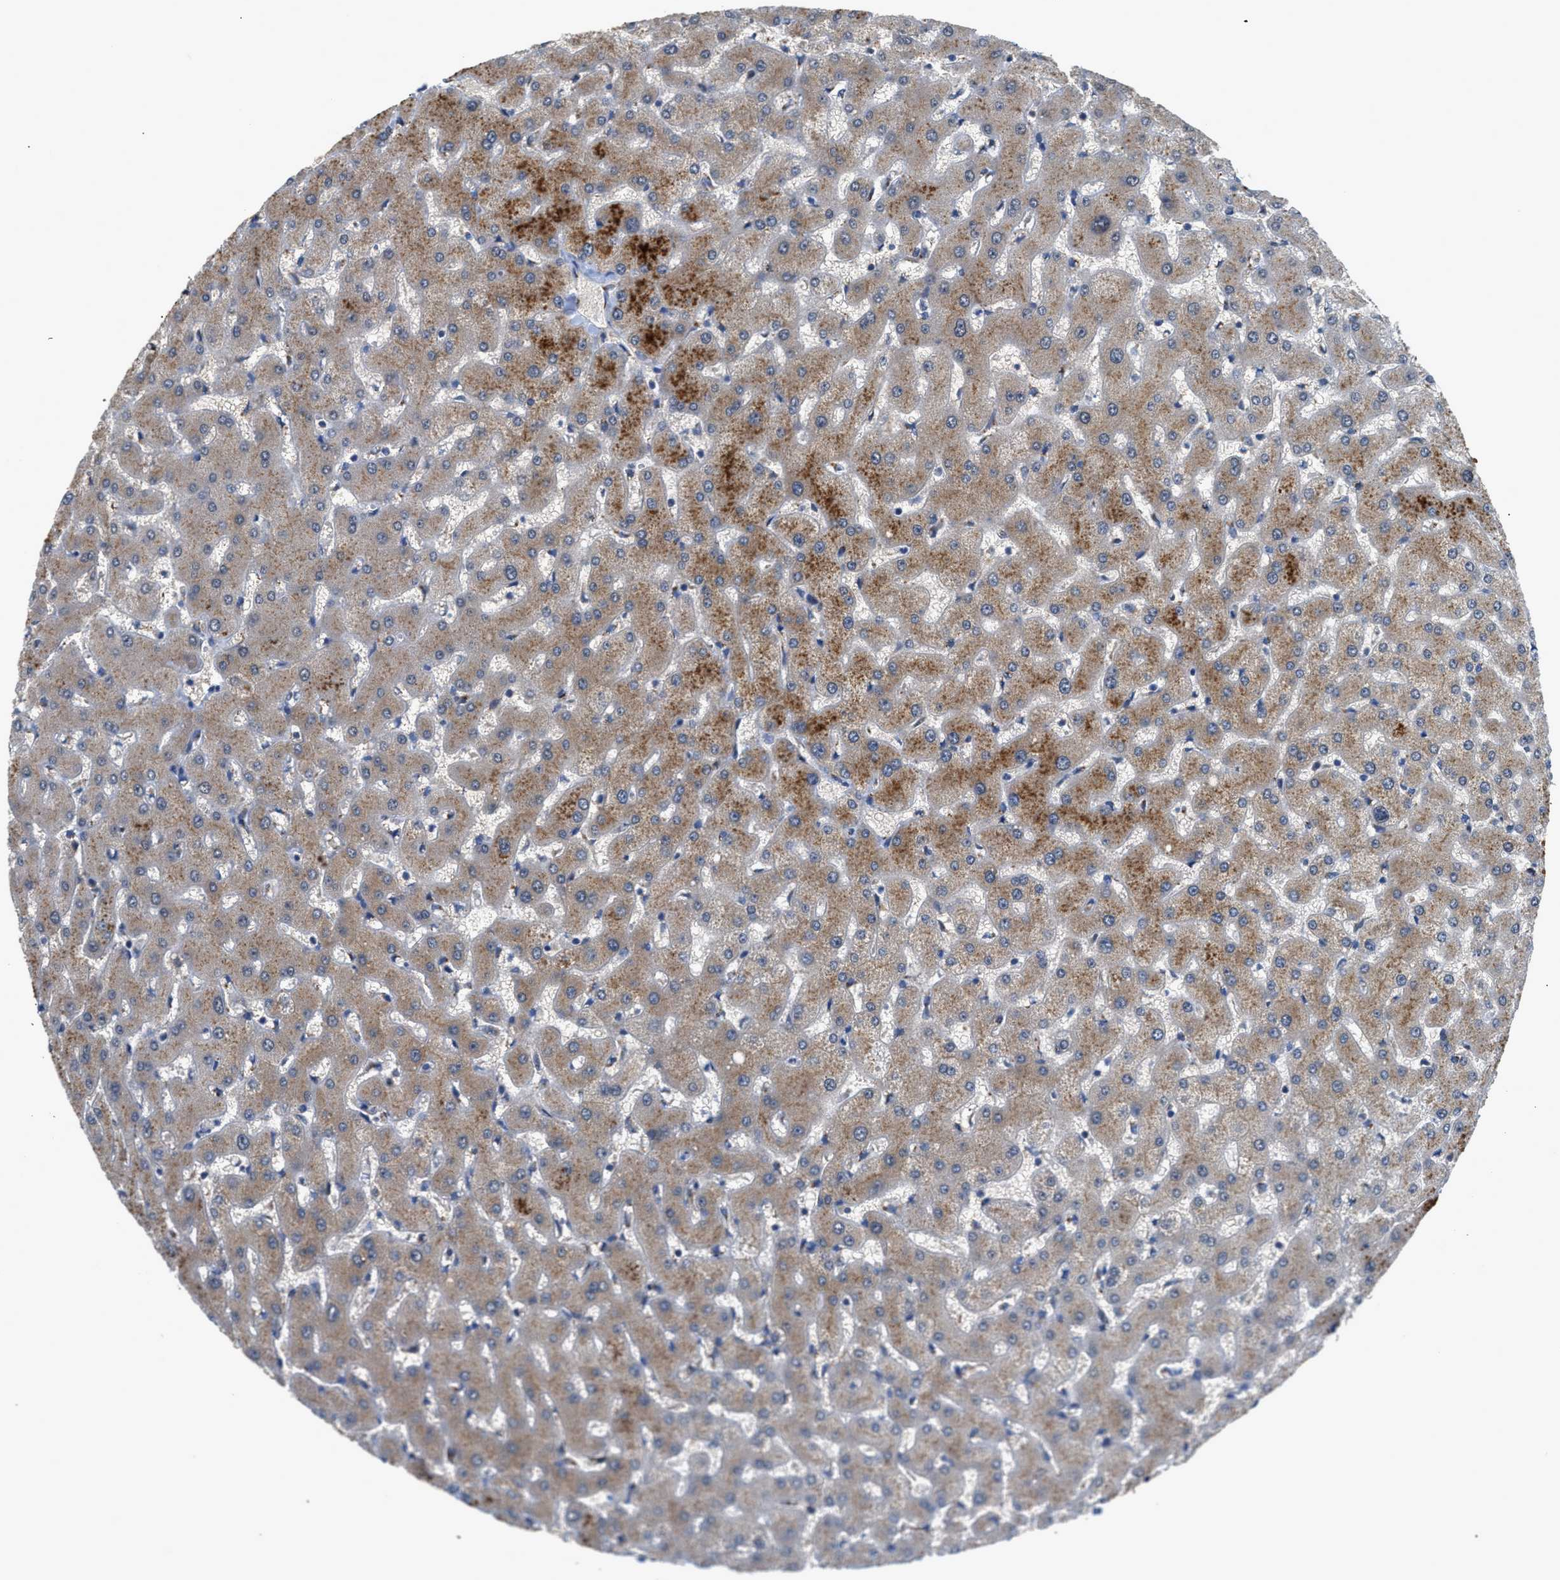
{"staining": {"intensity": "negative", "quantity": "none", "location": "none"}, "tissue": "liver", "cell_type": "Cholangiocytes", "image_type": "normal", "snomed": [{"axis": "morphology", "description": "Normal tissue, NOS"}, {"axis": "topography", "description": "Liver"}], "caption": "Image shows no protein positivity in cholangiocytes of unremarkable liver. (Immunohistochemistry, brightfield microscopy, high magnification).", "gene": "SIK2", "patient": {"sex": "female", "age": 63}}